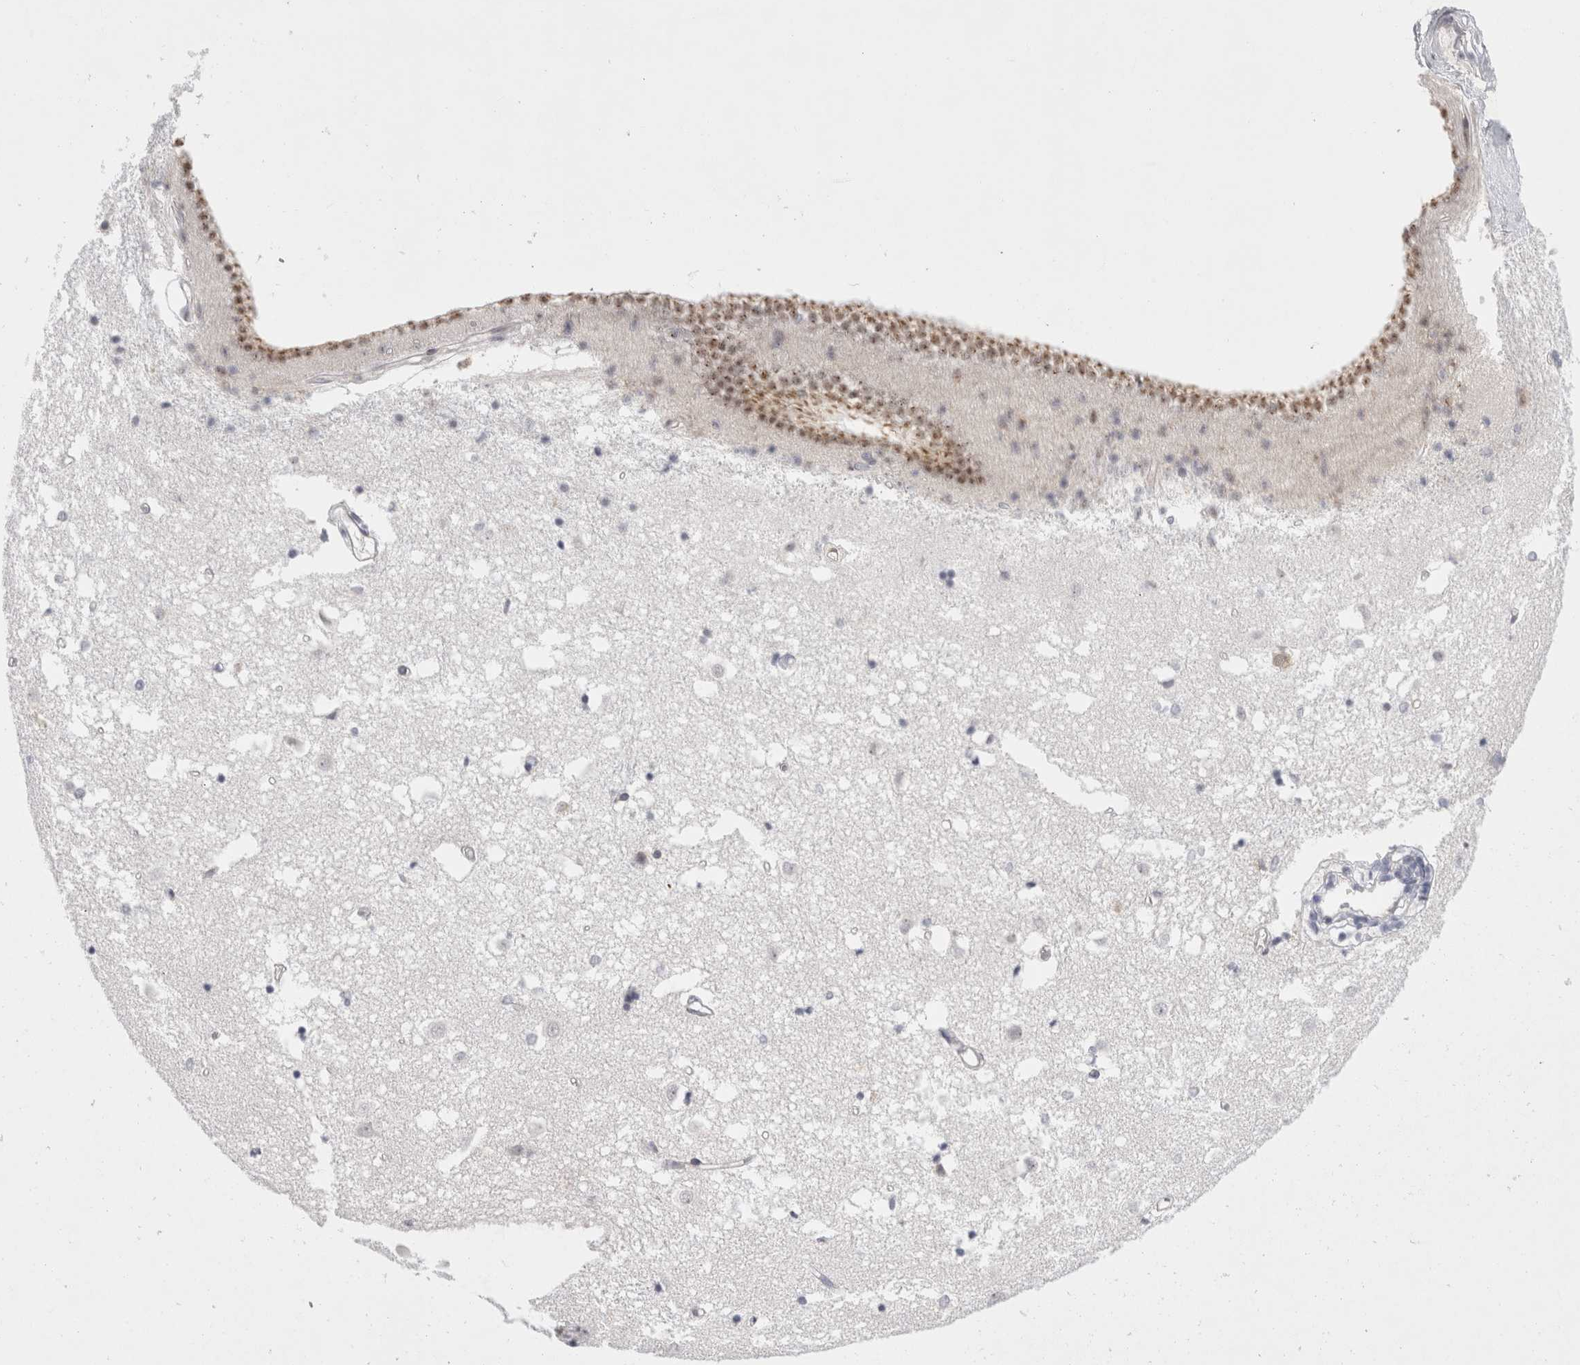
{"staining": {"intensity": "moderate", "quantity": "25%-75%", "location": "nuclear"}, "tissue": "caudate", "cell_type": "Glial cells", "image_type": "normal", "snomed": [{"axis": "morphology", "description": "Normal tissue, NOS"}, {"axis": "topography", "description": "Lateral ventricle wall"}], "caption": "Immunohistochemical staining of normal human caudate shows moderate nuclear protein staining in about 25%-75% of glial cells.", "gene": "TRMT1L", "patient": {"sex": "male", "age": 45}}